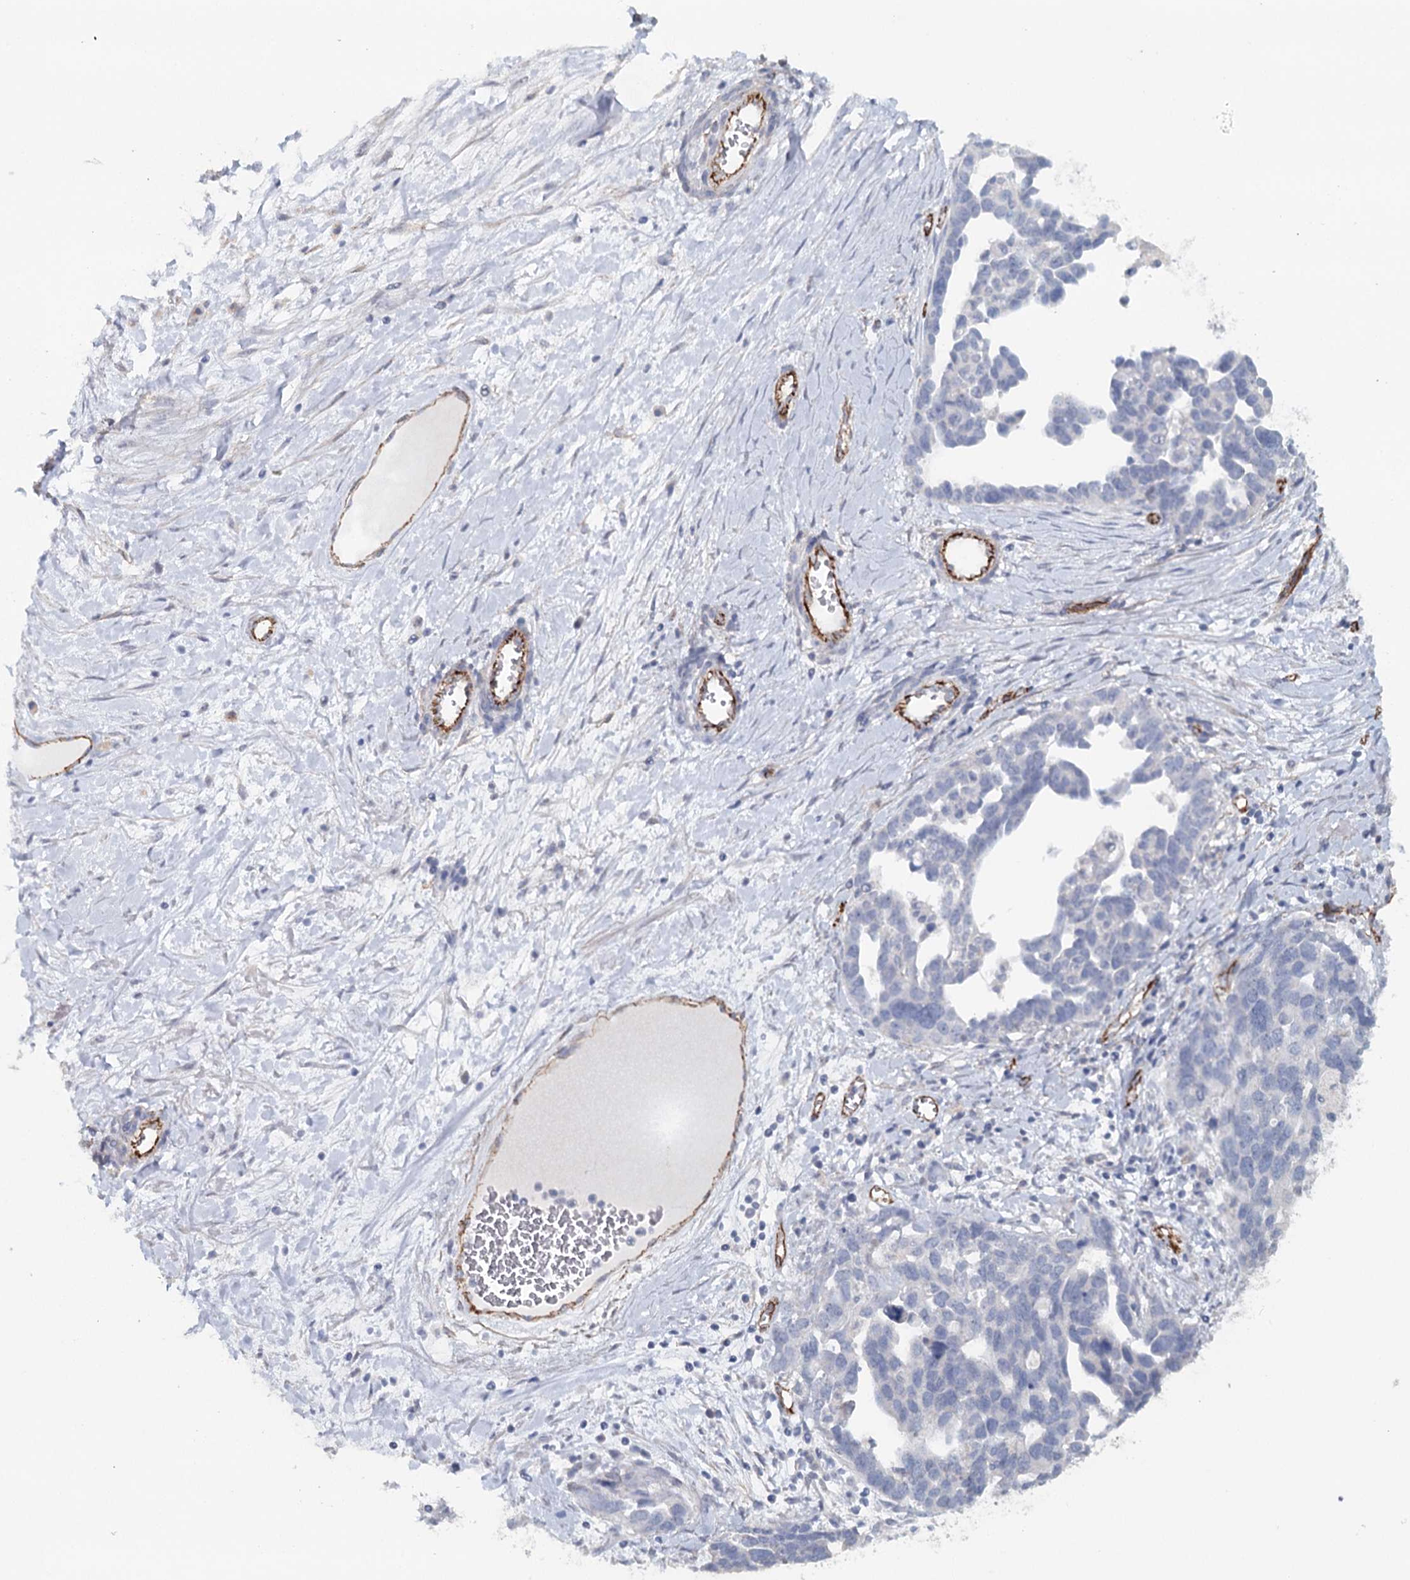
{"staining": {"intensity": "negative", "quantity": "none", "location": "none"}, "tissue": "ovarian cancer", "cell_type": "Tumor cells", "image_type": "cancer", "snomed": [{"axis": "morphology", "description": "Cystadenocarcinoma, serous, NOS"}, {"axis": "topography", "description": "Ovary"}], "caption": "Immunohistochemistry (IHC) of human serous cystadenocarcinoma (ovarian) shows no expression in tumor cells.", "gene": "SYNPO", "patient": {"sex": "female", "age": 54}}